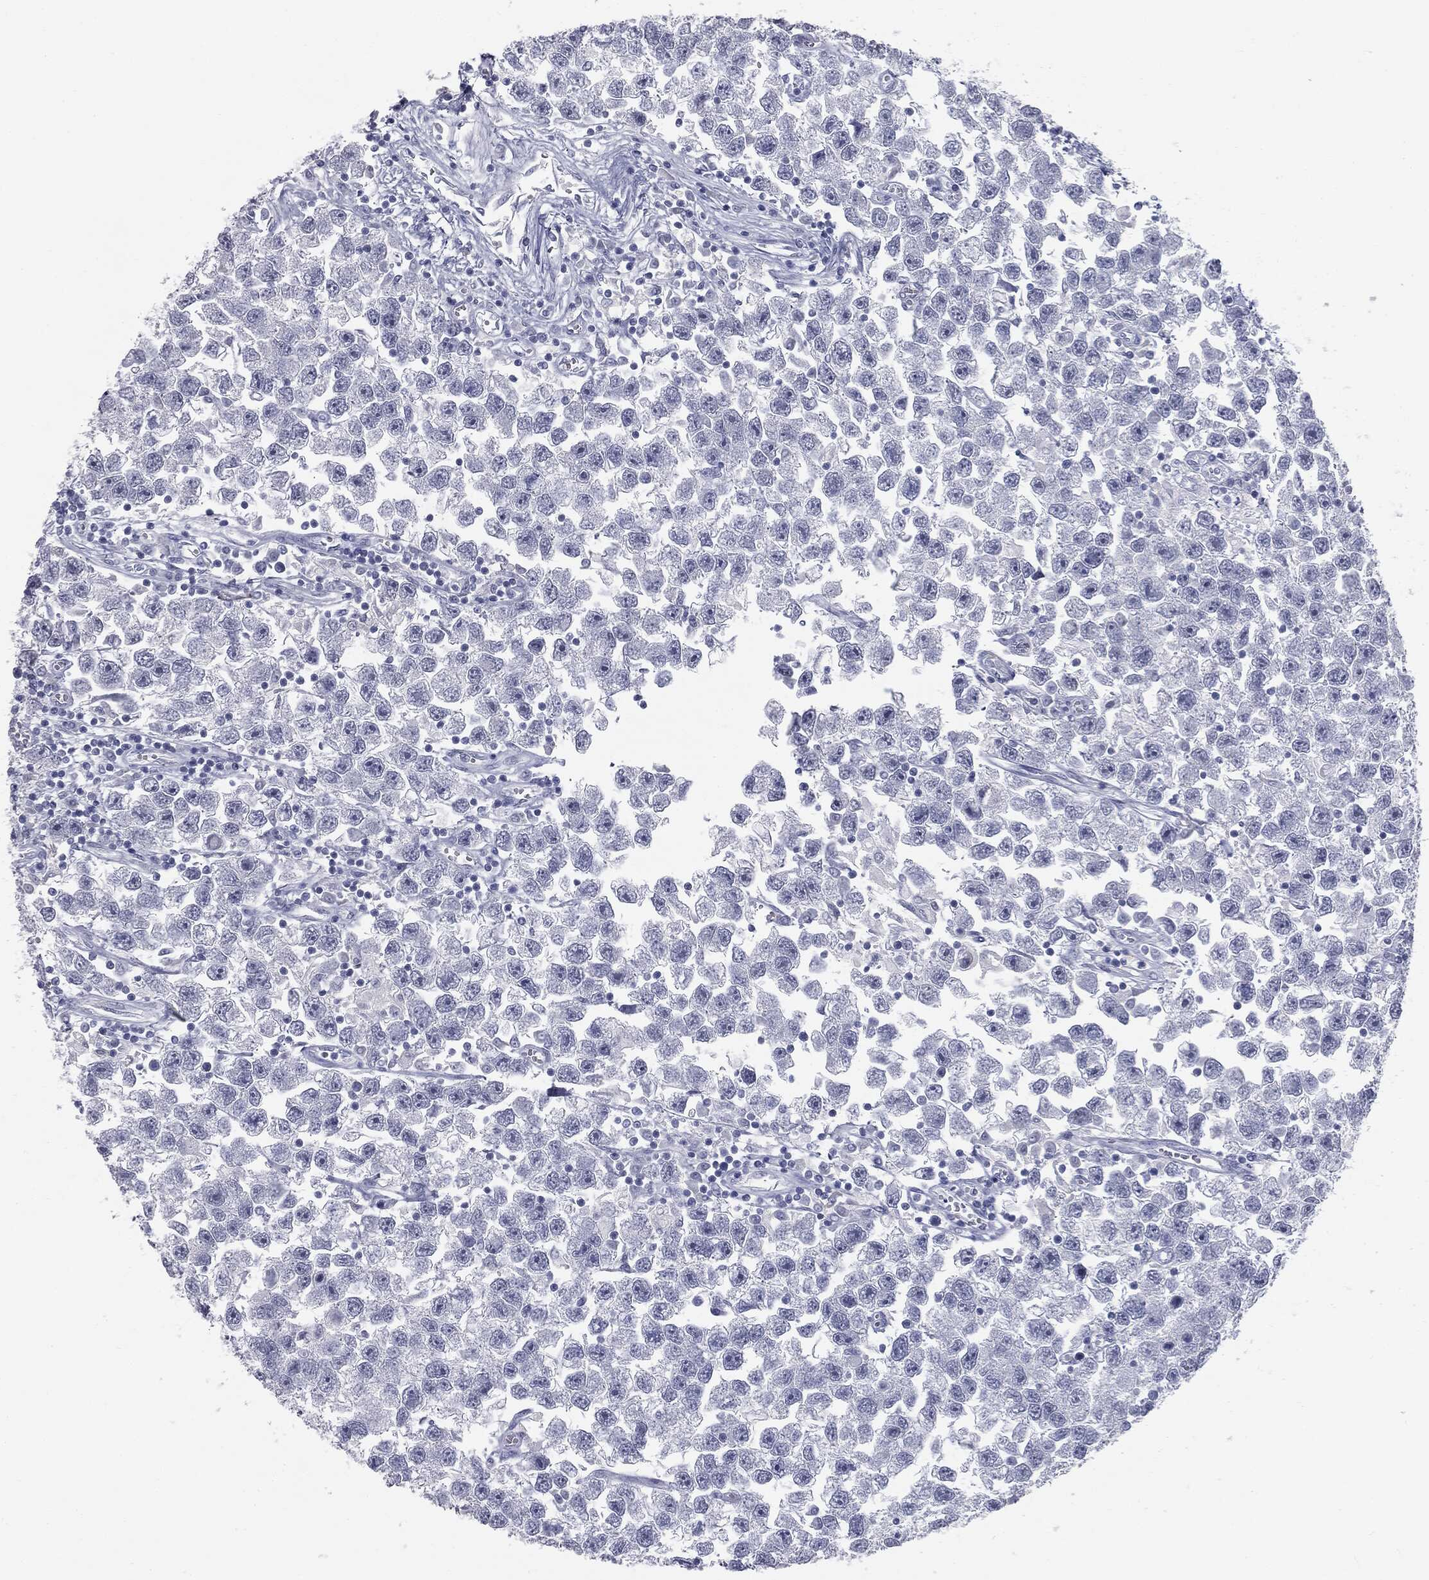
{"staining": {"intensity": "negative", "quantity": "none", "location": "none"}, "tissue": "testis cancer", "cell_type": "Tumor cells", "image_type": "cancer", "snomed": [{"axis": "morphology", "description": "Seminoma, NOS"}, {"axis": "topography", "description": "Testis"}], "caption": "Immunohistochemical staining of human testis seminoma shows no significant staining in tumor cells.", "gene": "MUC5AC", "patient": {"sex": "male", "age": 26}}